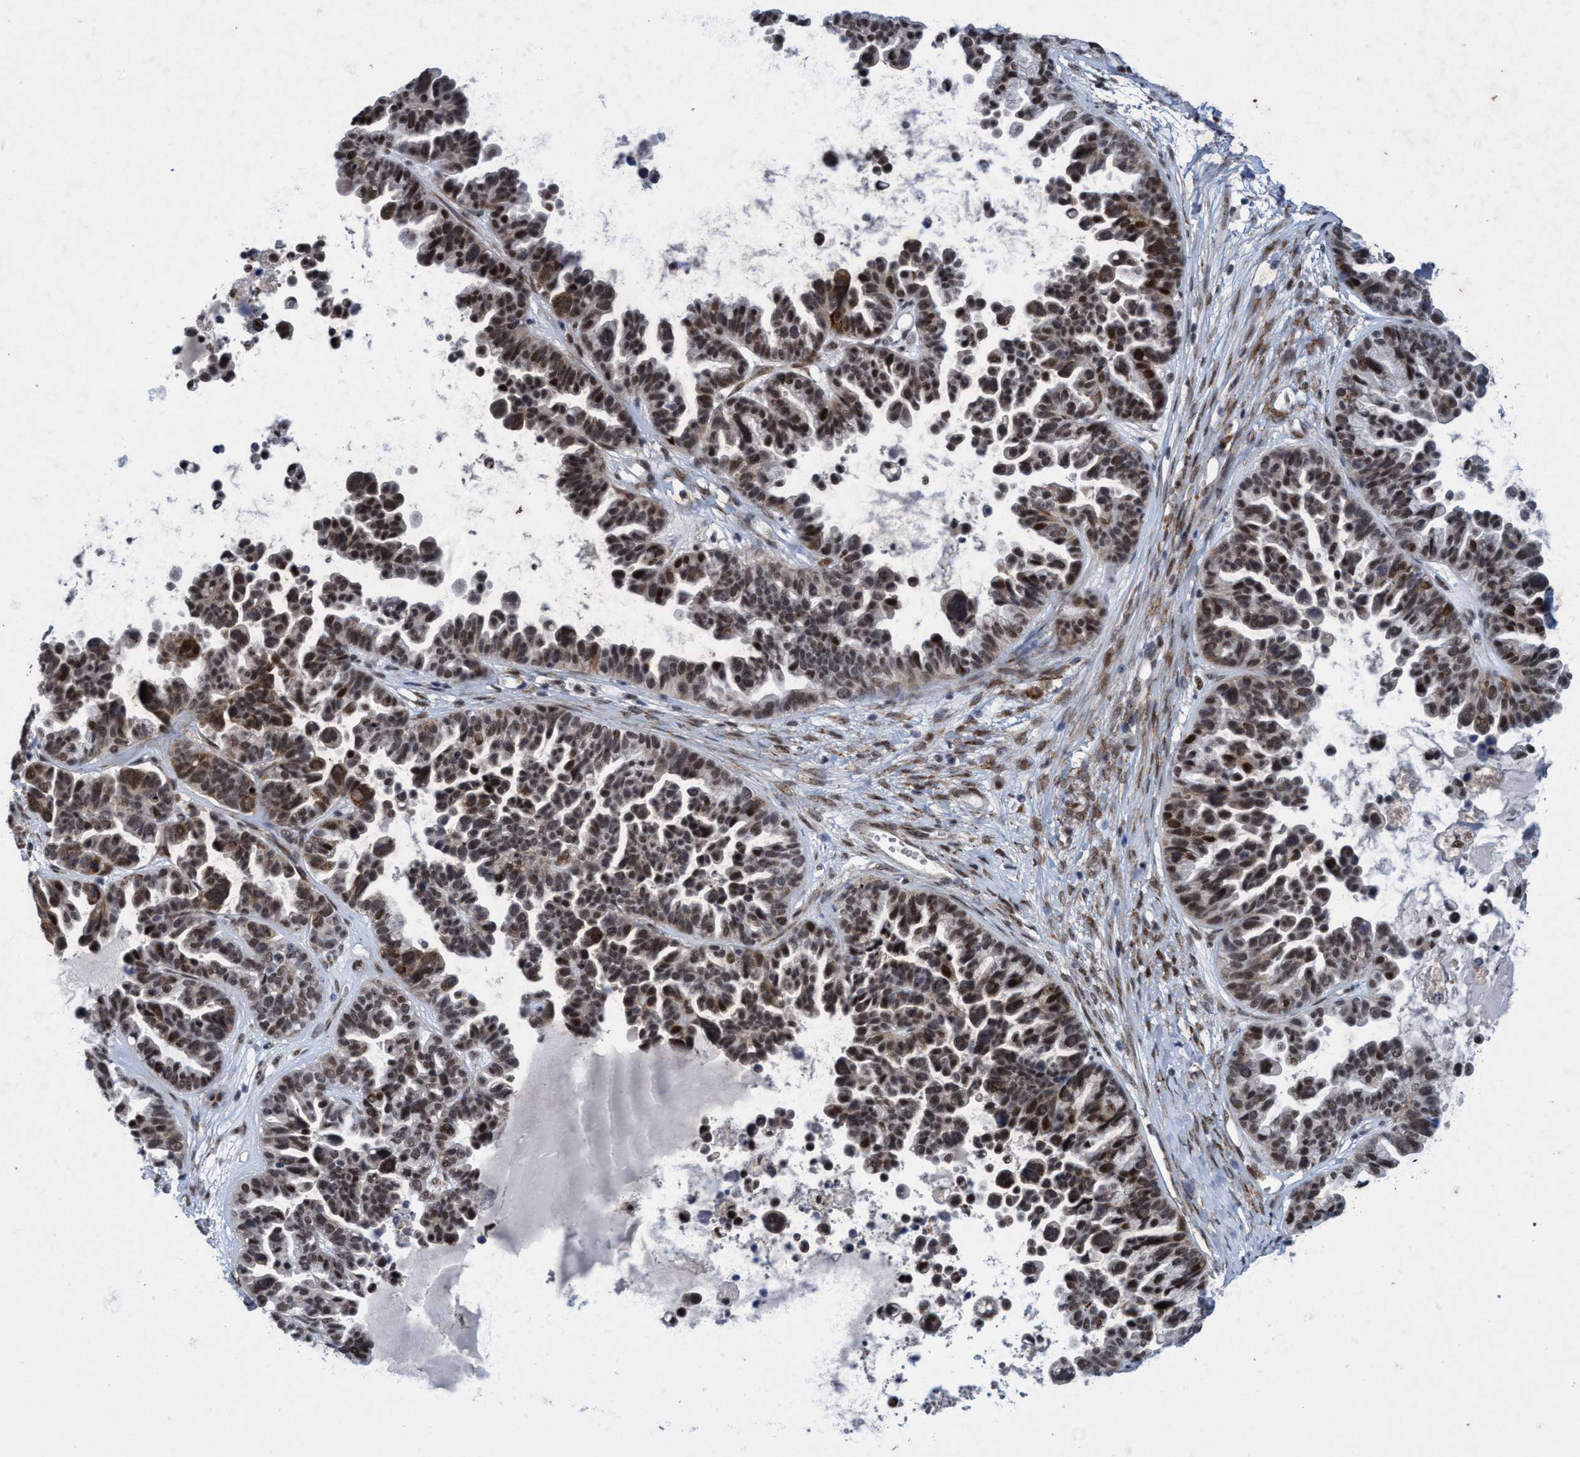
{"staining": {"intensity": "moderate", "quantity": ">75%", "location": "cytoplasmic/membranous,nuclear"}, "tissue": "ovarian cancer", "cell_type": "Tumor cells", "image_type": "cancer", "snomed": [{"axis": "morphology", "description": "Cystadenocarcinoma, serous, NOS"}, {"axis": "topography", "description": "Ovary"}], "caption": "Ovarian cancer tissue exhibits moderate cytoplasmic/membranous and nuclear expression in about >75% of tumor cells", "gene": "GLT6D1", "patient": {"sex": "female", "age": 56}}